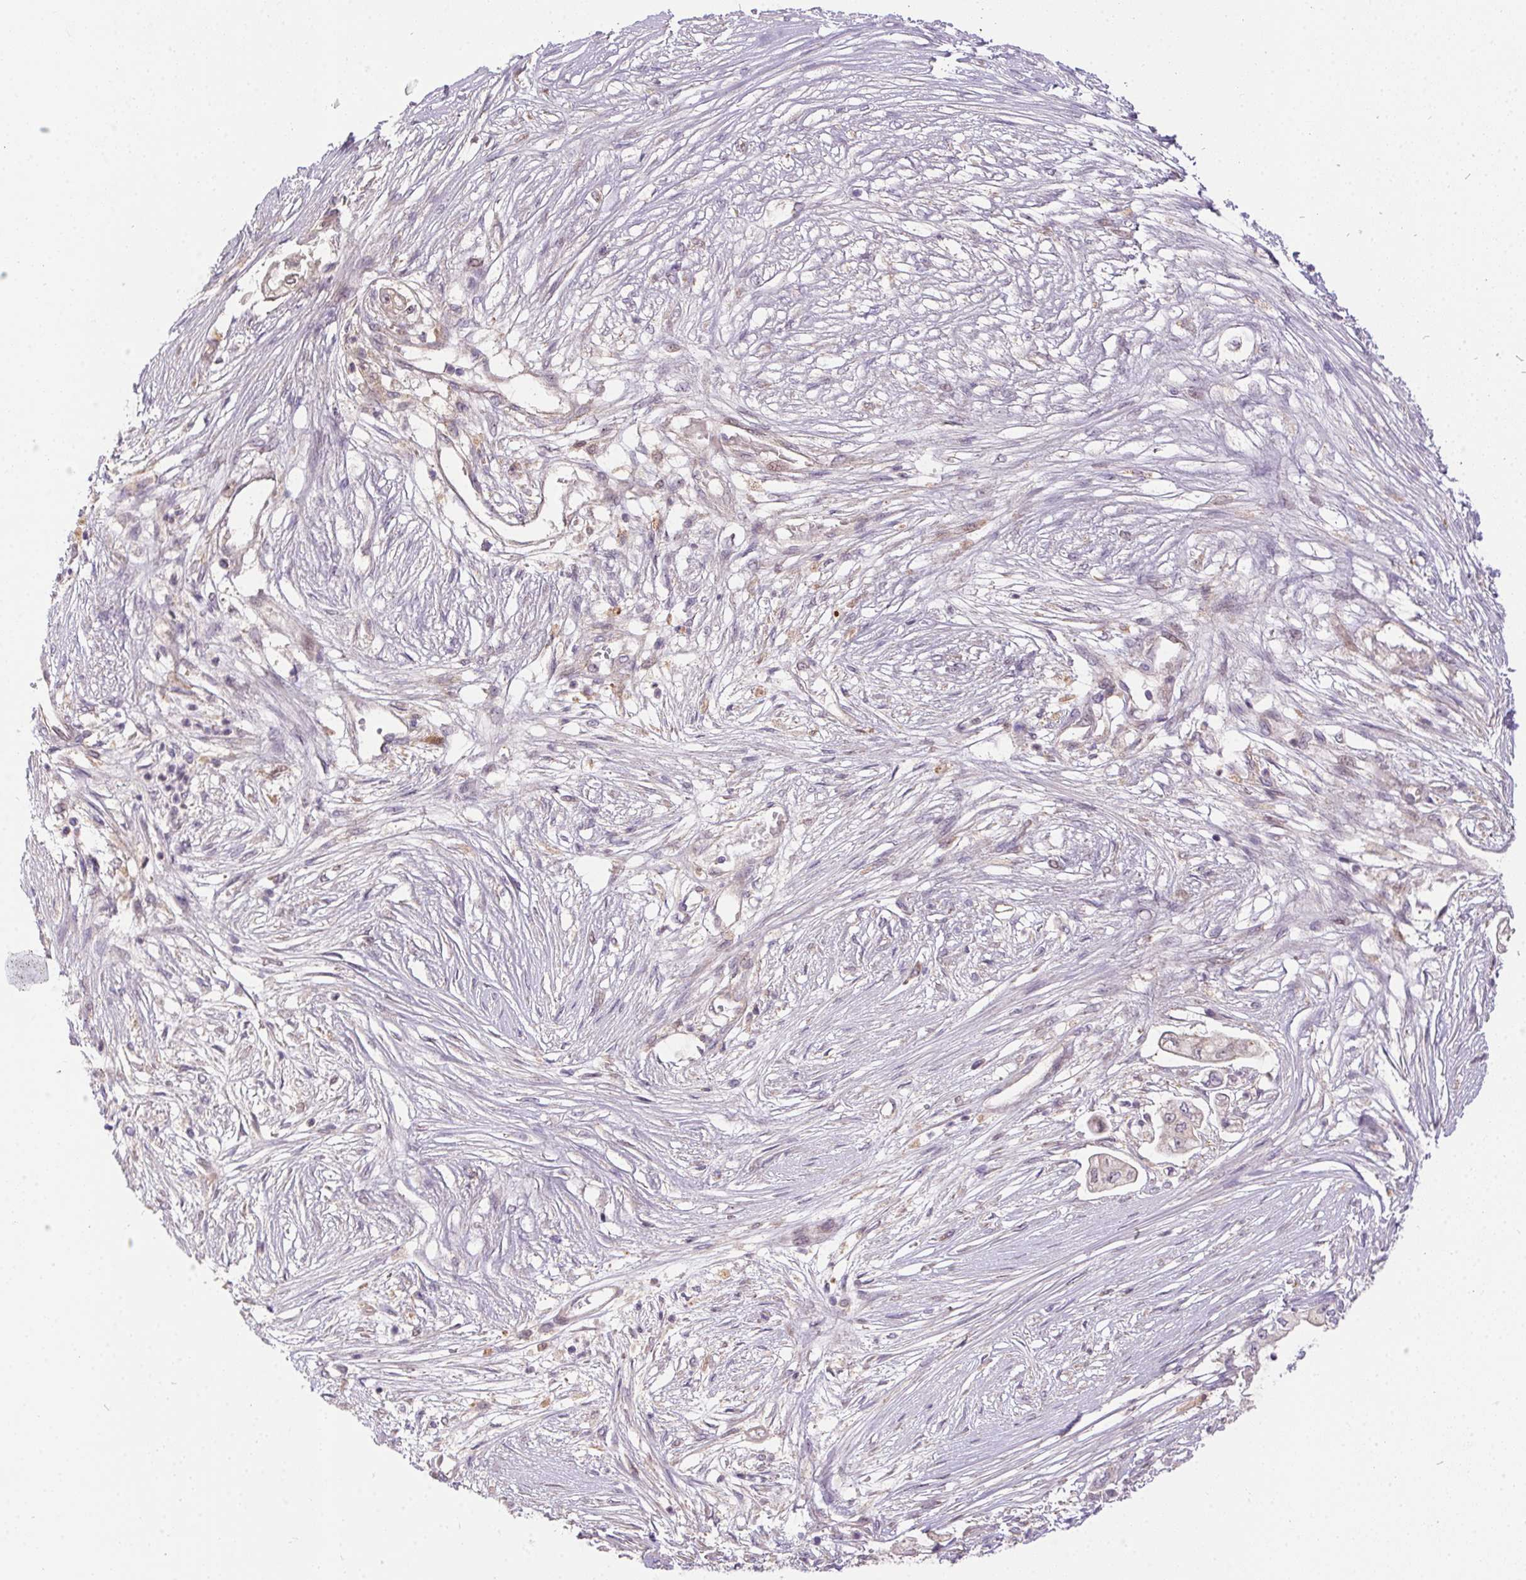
{"staining": {"intensity": "negative", "quantity": "none", "location": "none"}, "tissue": "pancreatic cancer", "cell_type": "Tumor cells", "image_type": "cancer", "snomed": [{"axis": "morphology", "description": "Adenocarcinoma, NOS"}, {"axis": "topography", "description": "Pancreas"}], "caption": "Immunohistochemical staining of pancreatic adenocarcinoma exhibits no significant expression in tumor cells. (Immunohistochemistry (ihc), brightfield microscopy, high magnification).", "gene": "NUDT16", "patient": {"sex": "female", "age": 69}}